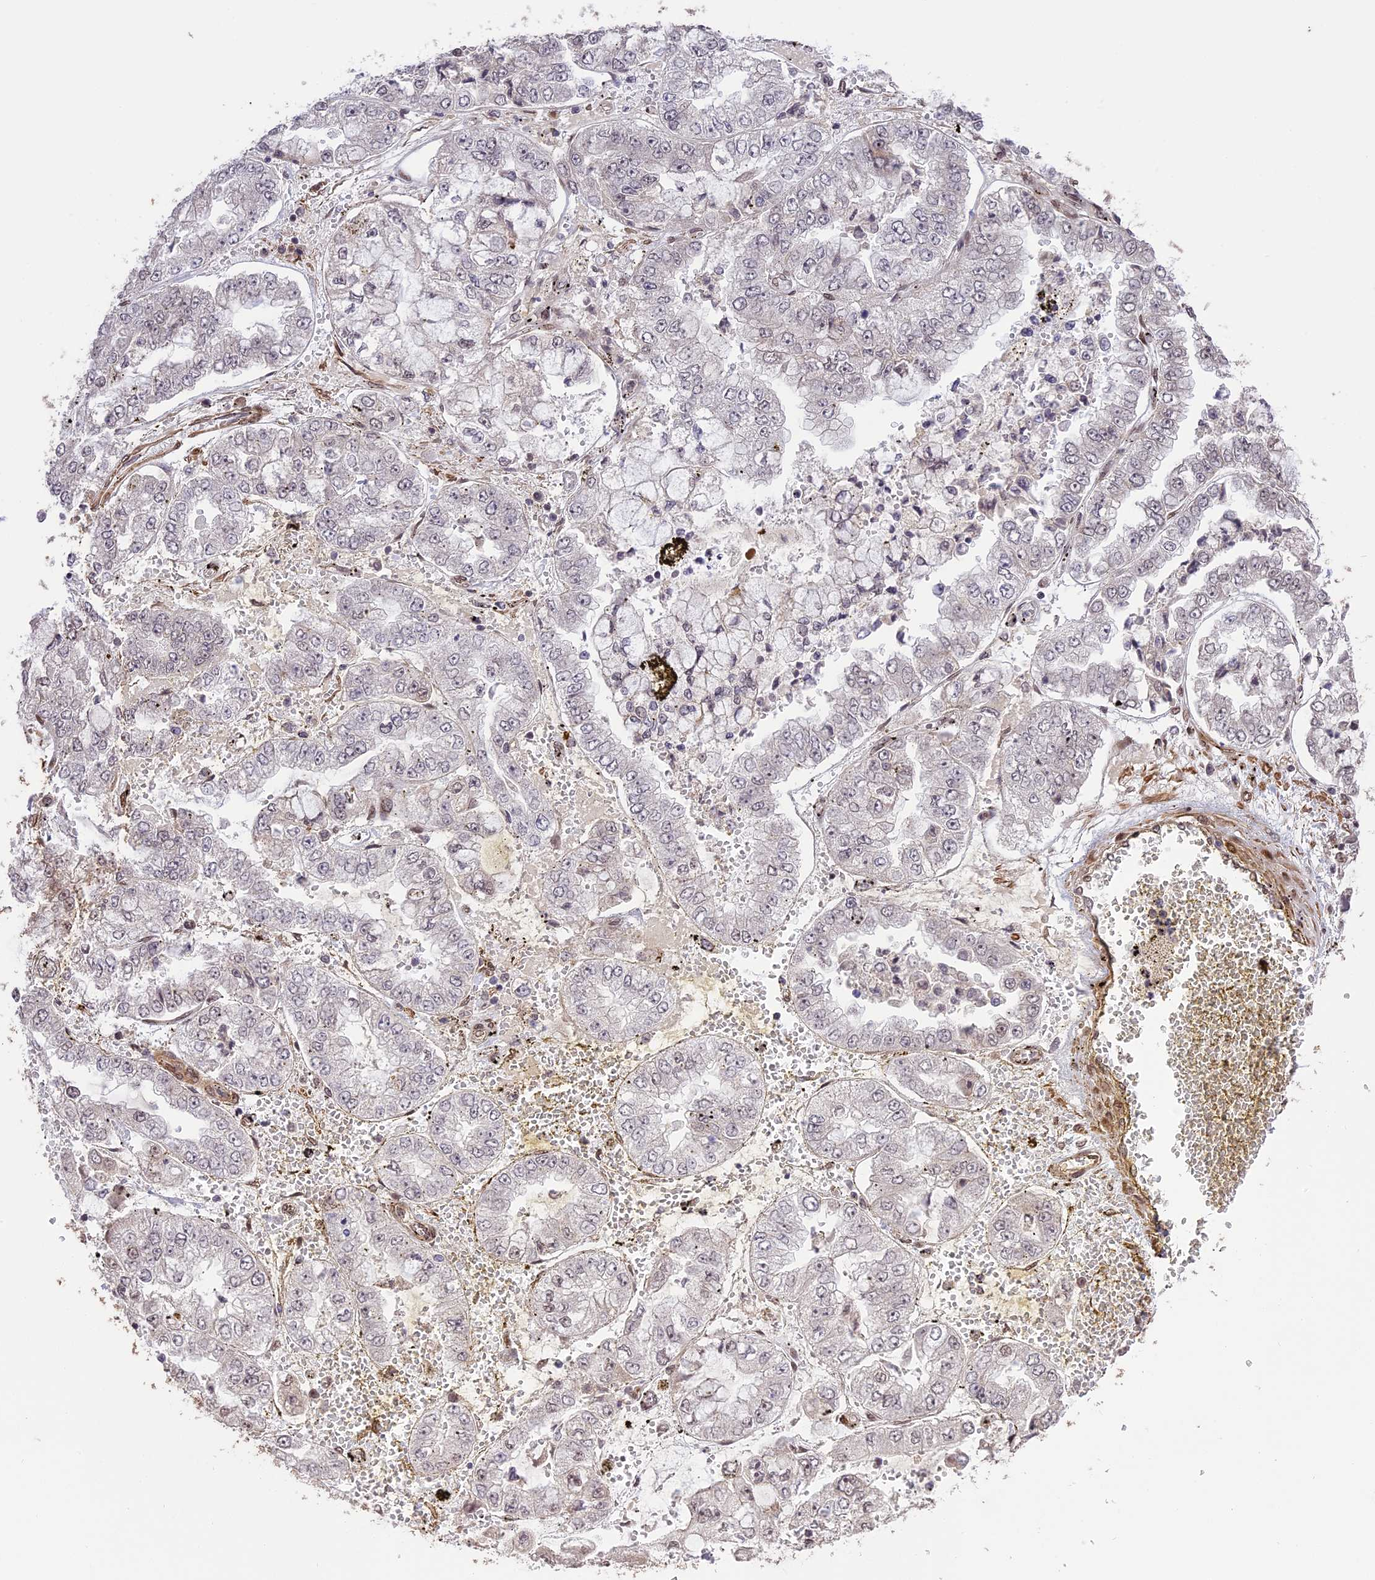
{"staining": {"intensity": "negative", "quantity": "none", "location": "none"}, "tissue": "stomach cancer", "cell_type": "Tumor cells", "image_type": "cancer", "snomed": [{"axis": "morphology", "description": "Adenocarcinoma, NOS"}, {"axis": "topography", "description": "Stomach"}], "caption": "Tumor cells show no significant protein expression in stomach cancer (adenocarcinoma). Nuclei are stained in blue.", "gene": "PRELID2", "patient": {"sex": "male", "age": 76}}